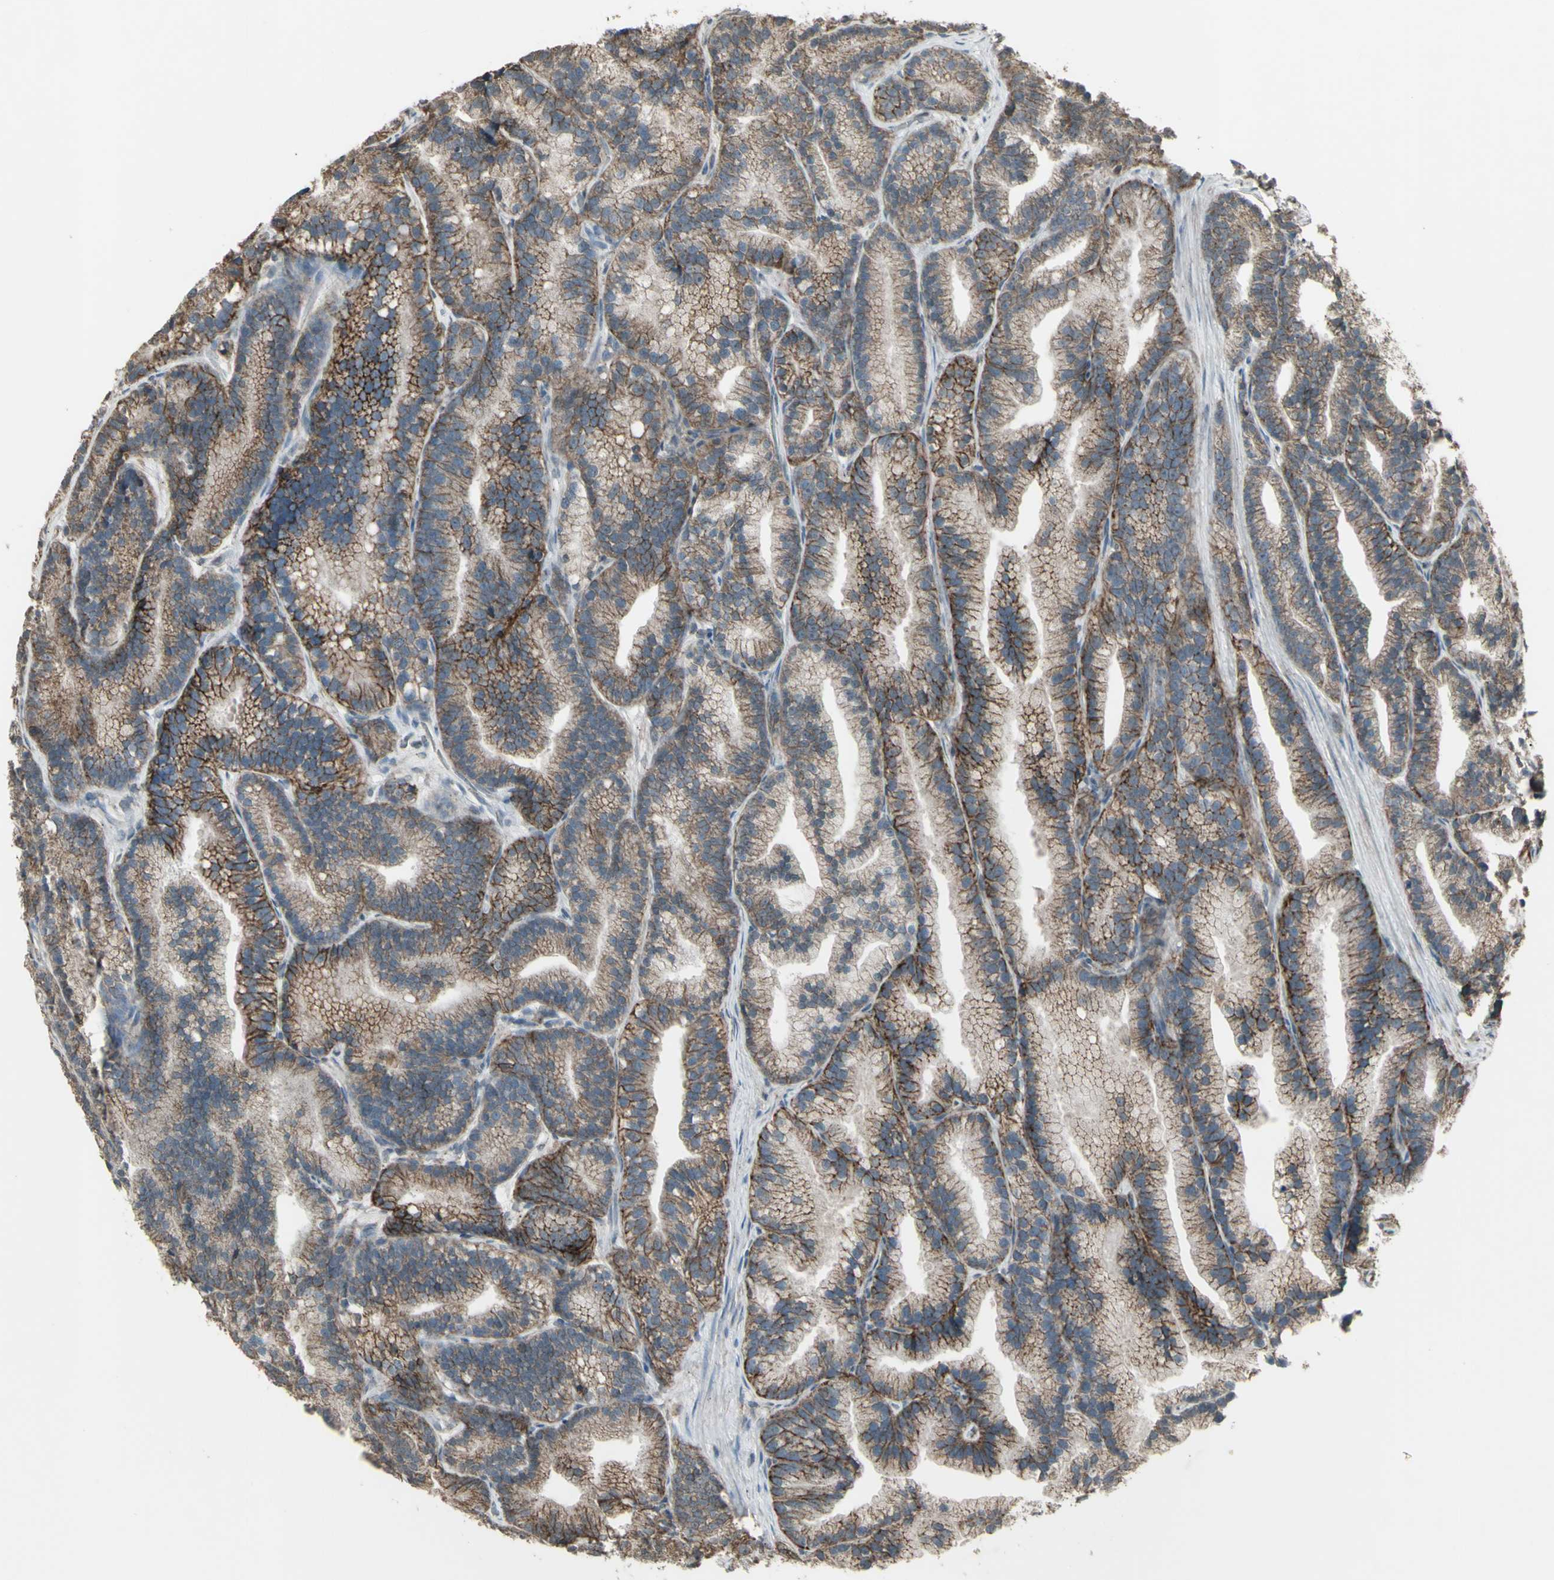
{"staining": {"intensity": "moderate", "quantity": ">75%", "location": "cytoplasmic/membranous"}, "tissue": "prostate cancer", "cell_type": "Tumor cells", "image_type": "cancer", "snomed": [{"axis": "morphology", "description": "Adenocarcinoma, Low grade"}, {"axis": "topography", "description": "Prostate"}], "caption": "Tumor cells reveal moderate cytoplasmic/membranous expression in approximately >75% of cells in adenocarcinoma (low-grade) (prostate).", "gene": "FXYD3", "patient": {"sex": "male", "age": 89}}